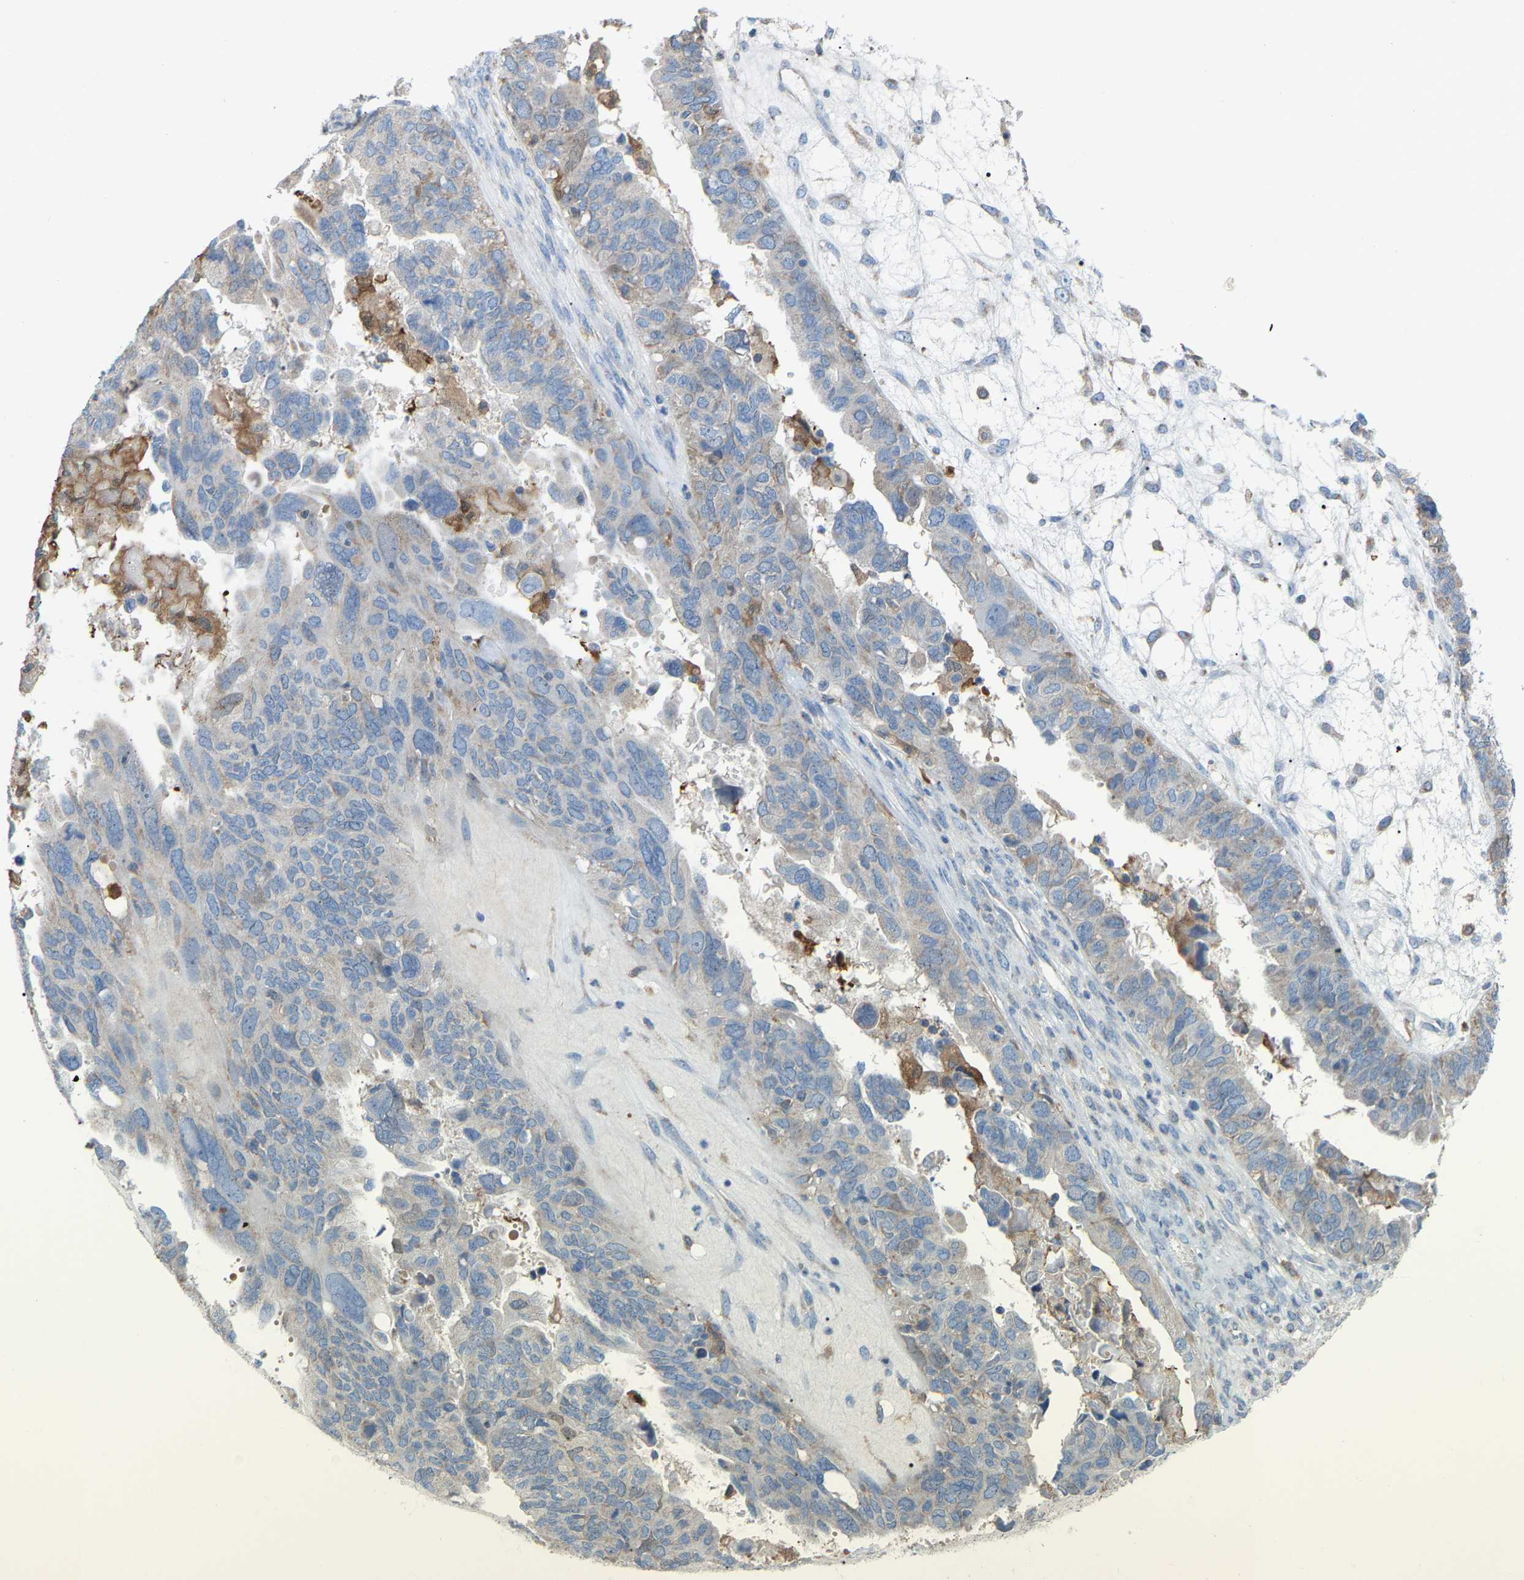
{"staining": {"intensity": "negative", "quantity": "none", "location": "none"}, "tissue": "ovarian cancer", "cell_type": "Tumor cells", "image_type": "cancer", "snomed": [{"axis": "morphology", "description": "Cystadenocarcinoma, serous, NOS"}, {"axis": "topography", "description": "Ovary"}], "caption": "Immunohistochemistry (IHC) histopathology image of neoplastic tissue: serous cystadenocarcinoma (ovarian) stained with DAB (3,3'-diaminobenzidine) exhibits no significant protein positivity in tumor cells.", "gene": "CROT", "patient": {"sex": "female", "age": 79}}